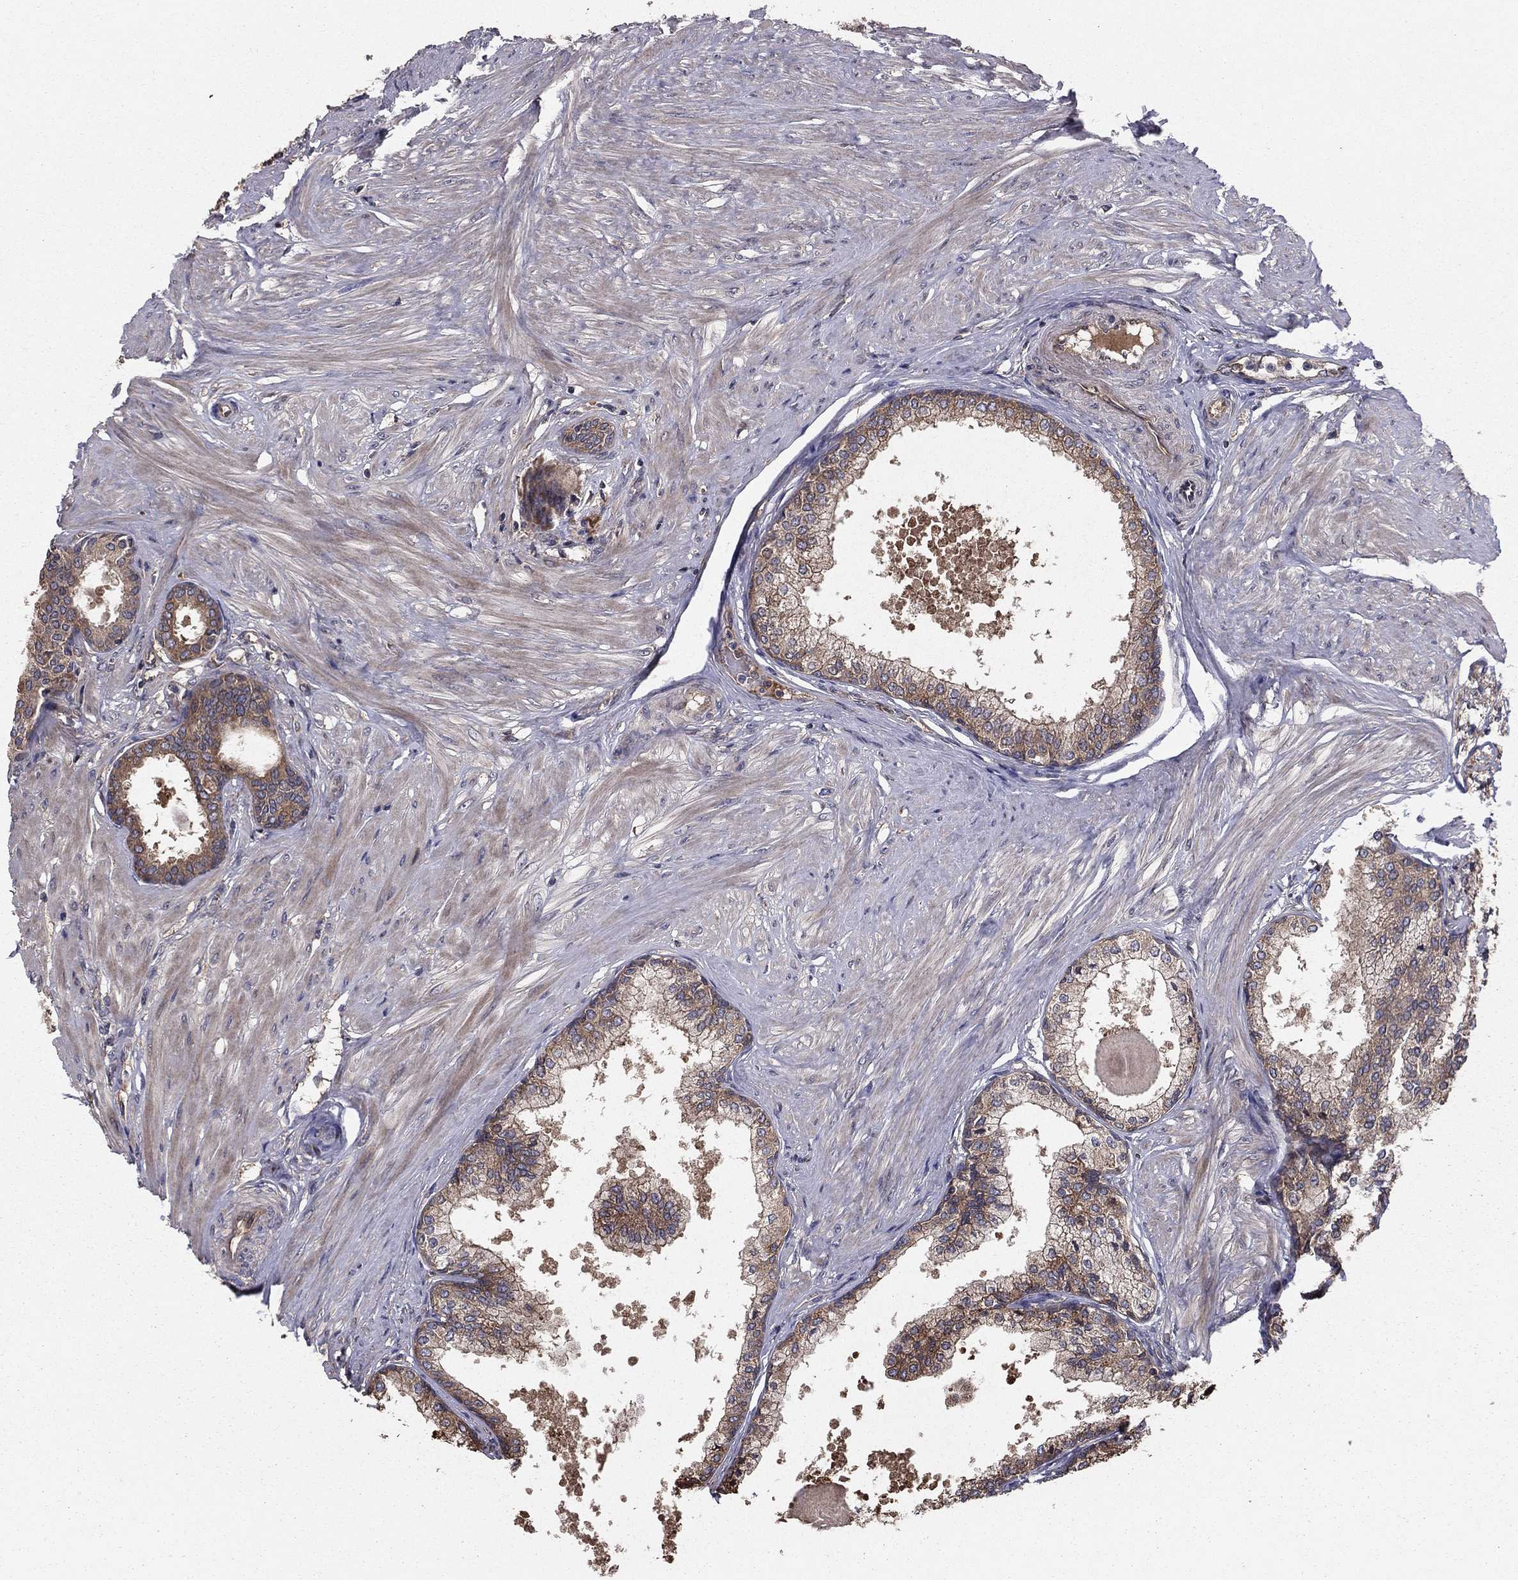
{"staining": {"intensity": "moderate", "quantity": "25%-75%", "location": "cytoplasmic/membranous"}, "tissue": "prostate", "cell_type": "Glandular cells", "image_type": "normal", "snomed": [{"axis": "morphology", "description": "Normal tissue, NOS"}, {"axis": "topography", "description": "Prostate"}], "caption": "Immunohistochemical staining of unremarkable prostate shows 25%-75% levels of moderate cytoplasmic/membranous protein positivity in about 25%-75% of glandular cells. (brown staining indicates protein expression, while blue staining denotes nuclei).", "gene": "BABAM2", "patient": {"sex": "male", "age": 63}}